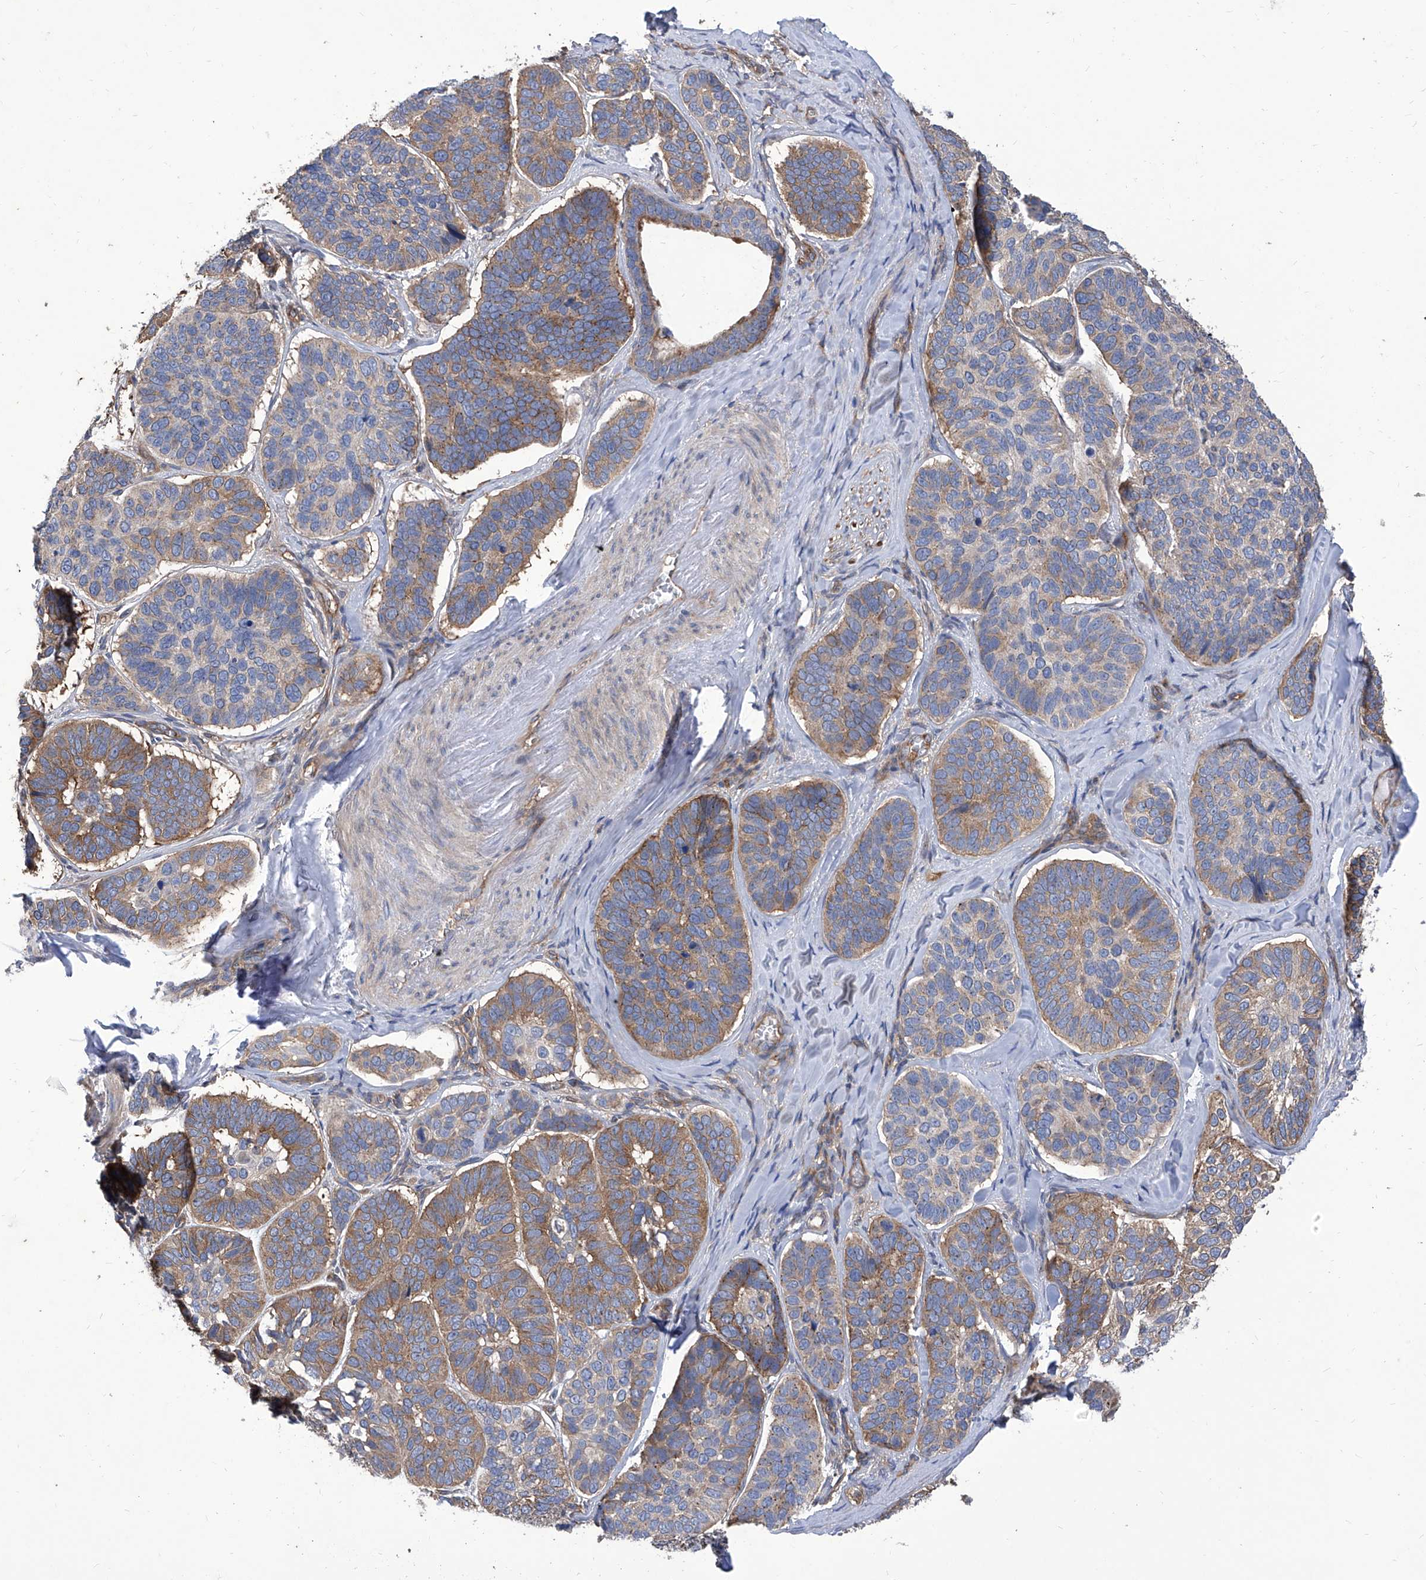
{"staining": {"intensity": "moderate", "quantity": "25%-75%", "location": "cytoplasmic/membranous"}, "tissue": "skin cancer", "cell_type": "Tumor cells", "image_type": "cancer", "snomed": [{"axis": "morphology", "description": "Basal cell carcinoma"}, {"axis": "topography", "description": "Skin"}], "caption": "High-magnification brightfield microscopy of skin basal cell carcinoma stained with DAB (3,3'-diaminobenzidine) (brown) and counterstained with hematoxylin (blue). tumor cells exhibit moderate cytoplasmic/membranous positivity is seen in approximately25%-75% of cells. The protein of interest is shown in brown color, while the nuclei are stained blue.", "gene": "TJAP1", "patient": {"sex": "male", "age": 62}}